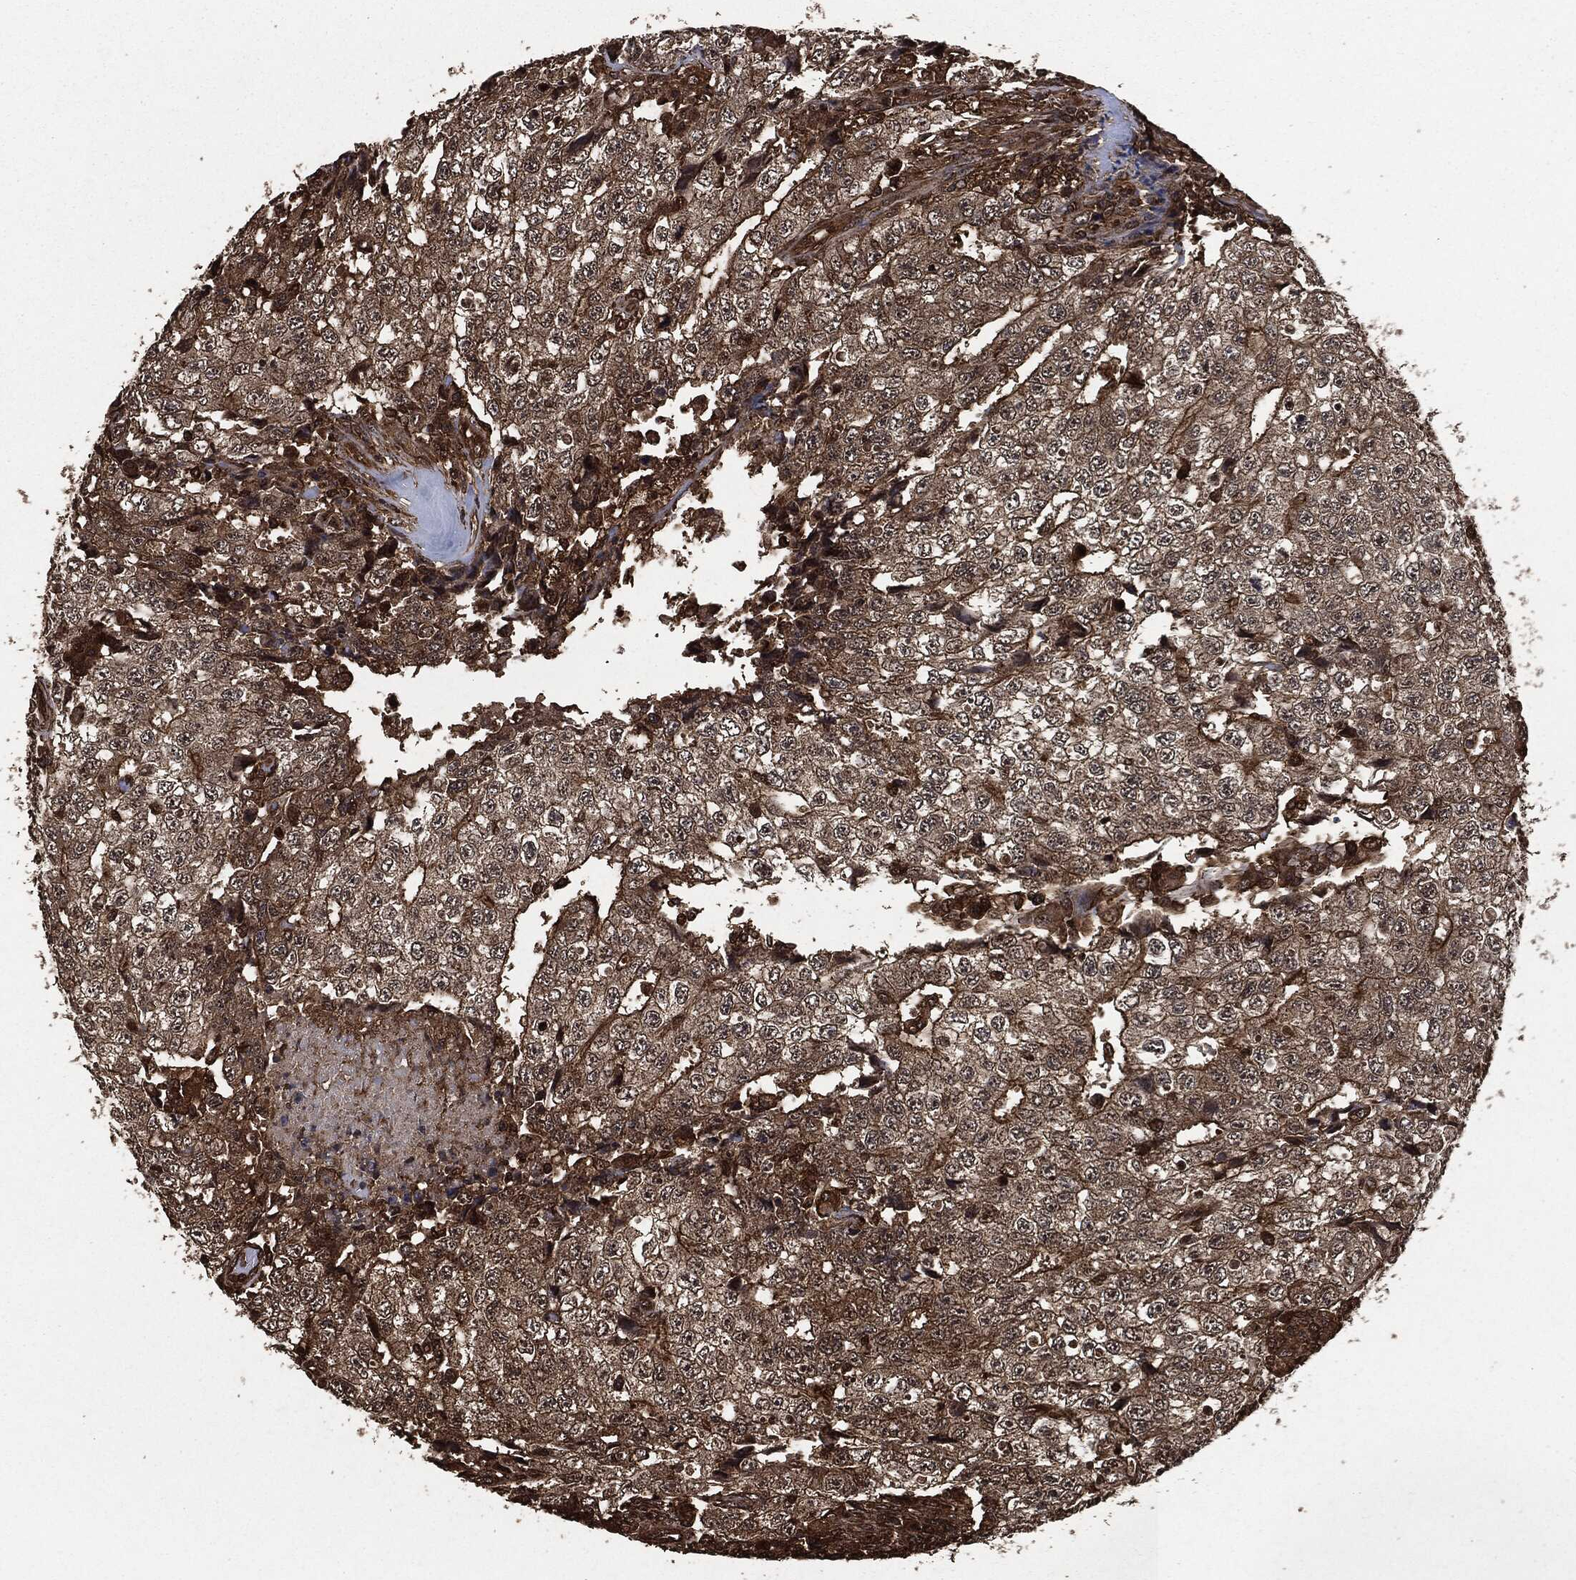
{"staining": {"intensity": "moderate", "quantity": ">75%", "location": "cytoplasmic/membranous"}, "tissue": "testis cancer", "cell_type": "Tumor cells", "image_type": "cancer", "snomed": [{"axis": "morphology", "description": "Necrosis, NOS"}, {"axis": "morphology", "description": "Carcinoma, Embryonal, NOS"}, {"axis": "topography", "description": "Testis"}], "caption": "Immunohistochemical staining of embryonal carcinoma (testis) reveals medium levels of moderate cytoplasmic/membranous protein staining in approximately >75% of tumor cells.", "gene": "HRAS", "patient": {"sex": "male", "age": 19}}